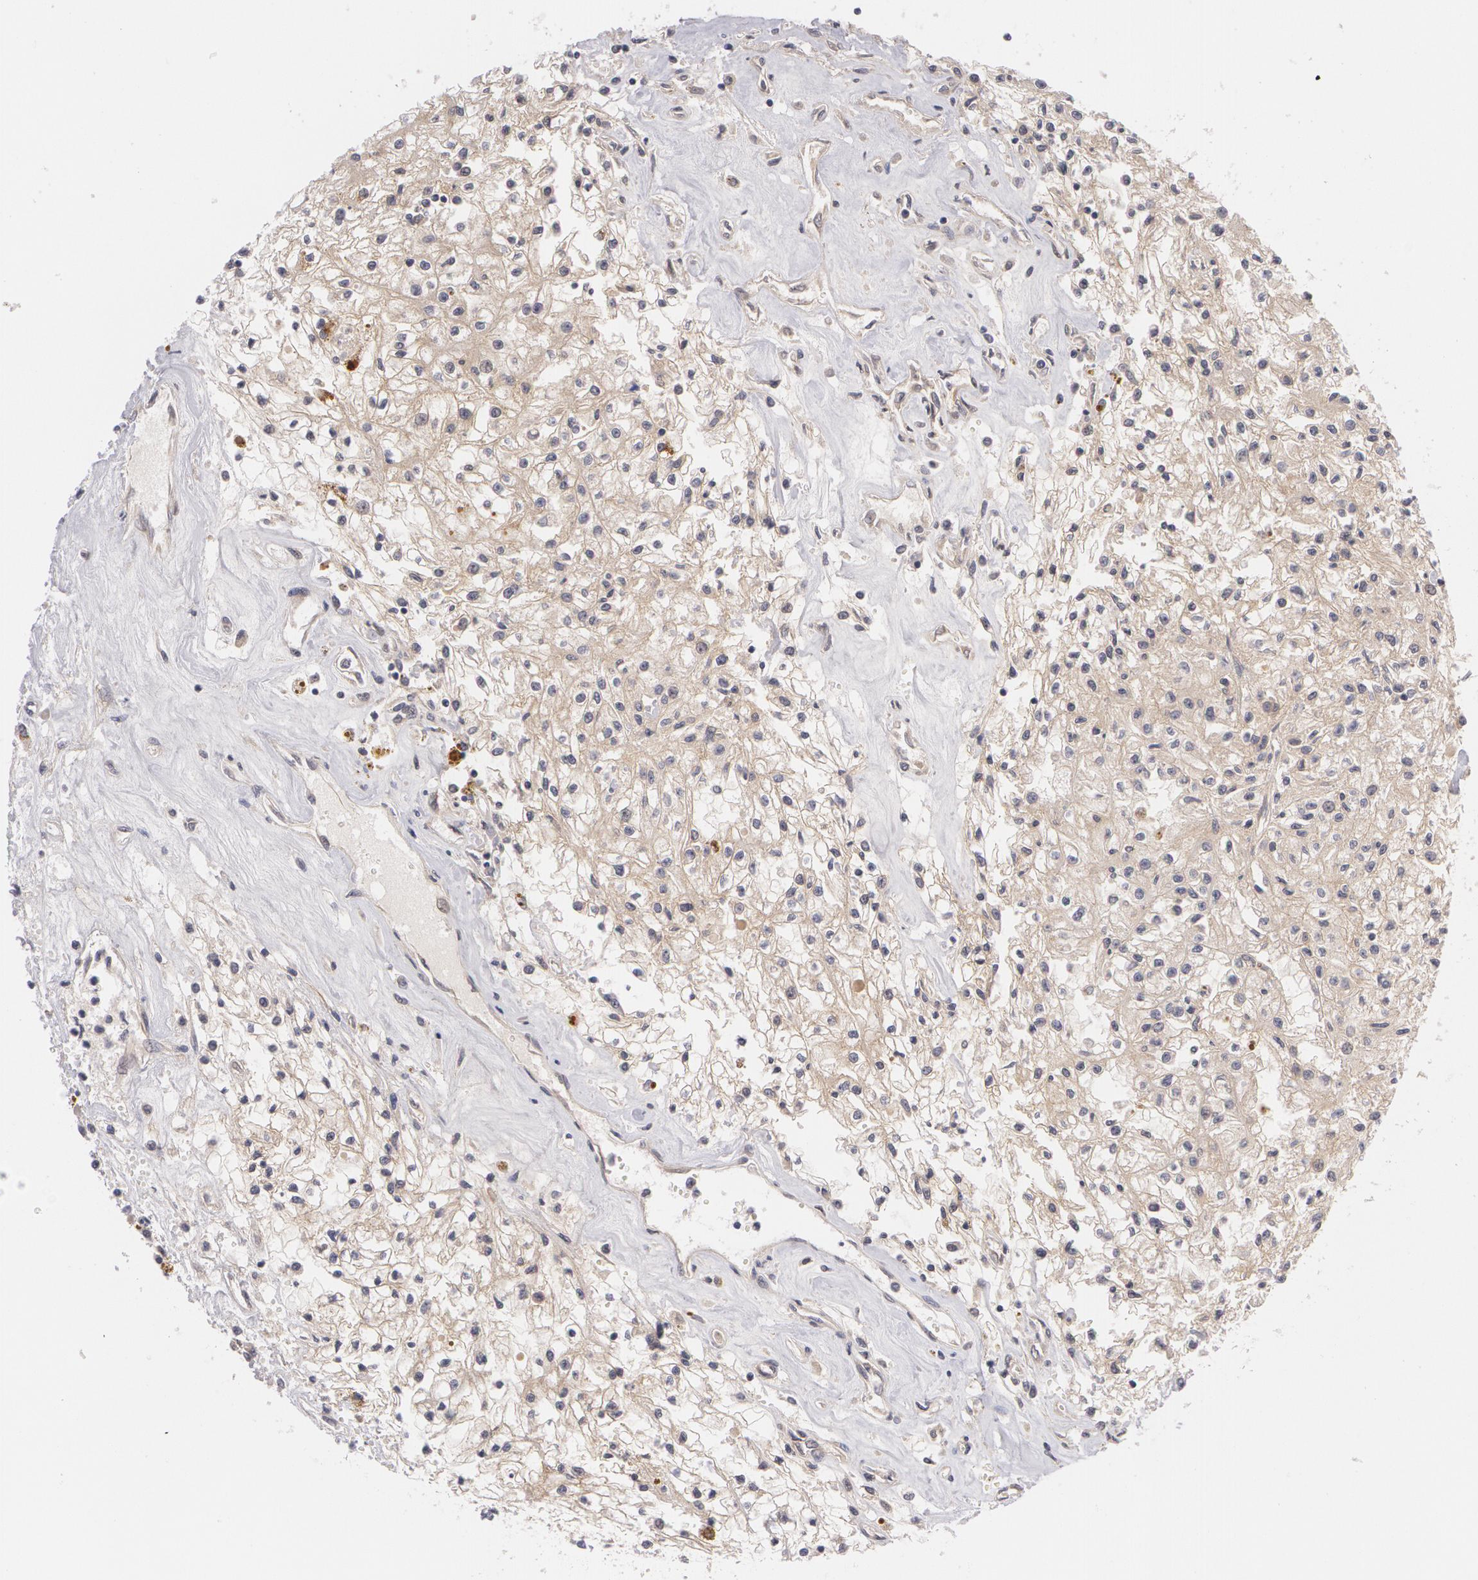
{"staining": {"intensity": "moderate", "quantity": ">75%", "location": "cytoplasmic/membranous"}, "tissue": "renal cancer", "cell_type": "Tumor cells", "image_type": "cancer", "snomed": [{"axis": "morphology", "description": "Adenocarcinoma, NOS"}, {"axis": "topography", "description": "Kidney"}], "caption": "An image of renal cancer (adenocarcinoma) stained for a protein displays moderate cytoplasmic/membranous brown staining in tumor cells.", "gene": "CASK", "patient": {"sex": "male", "age": 78}}